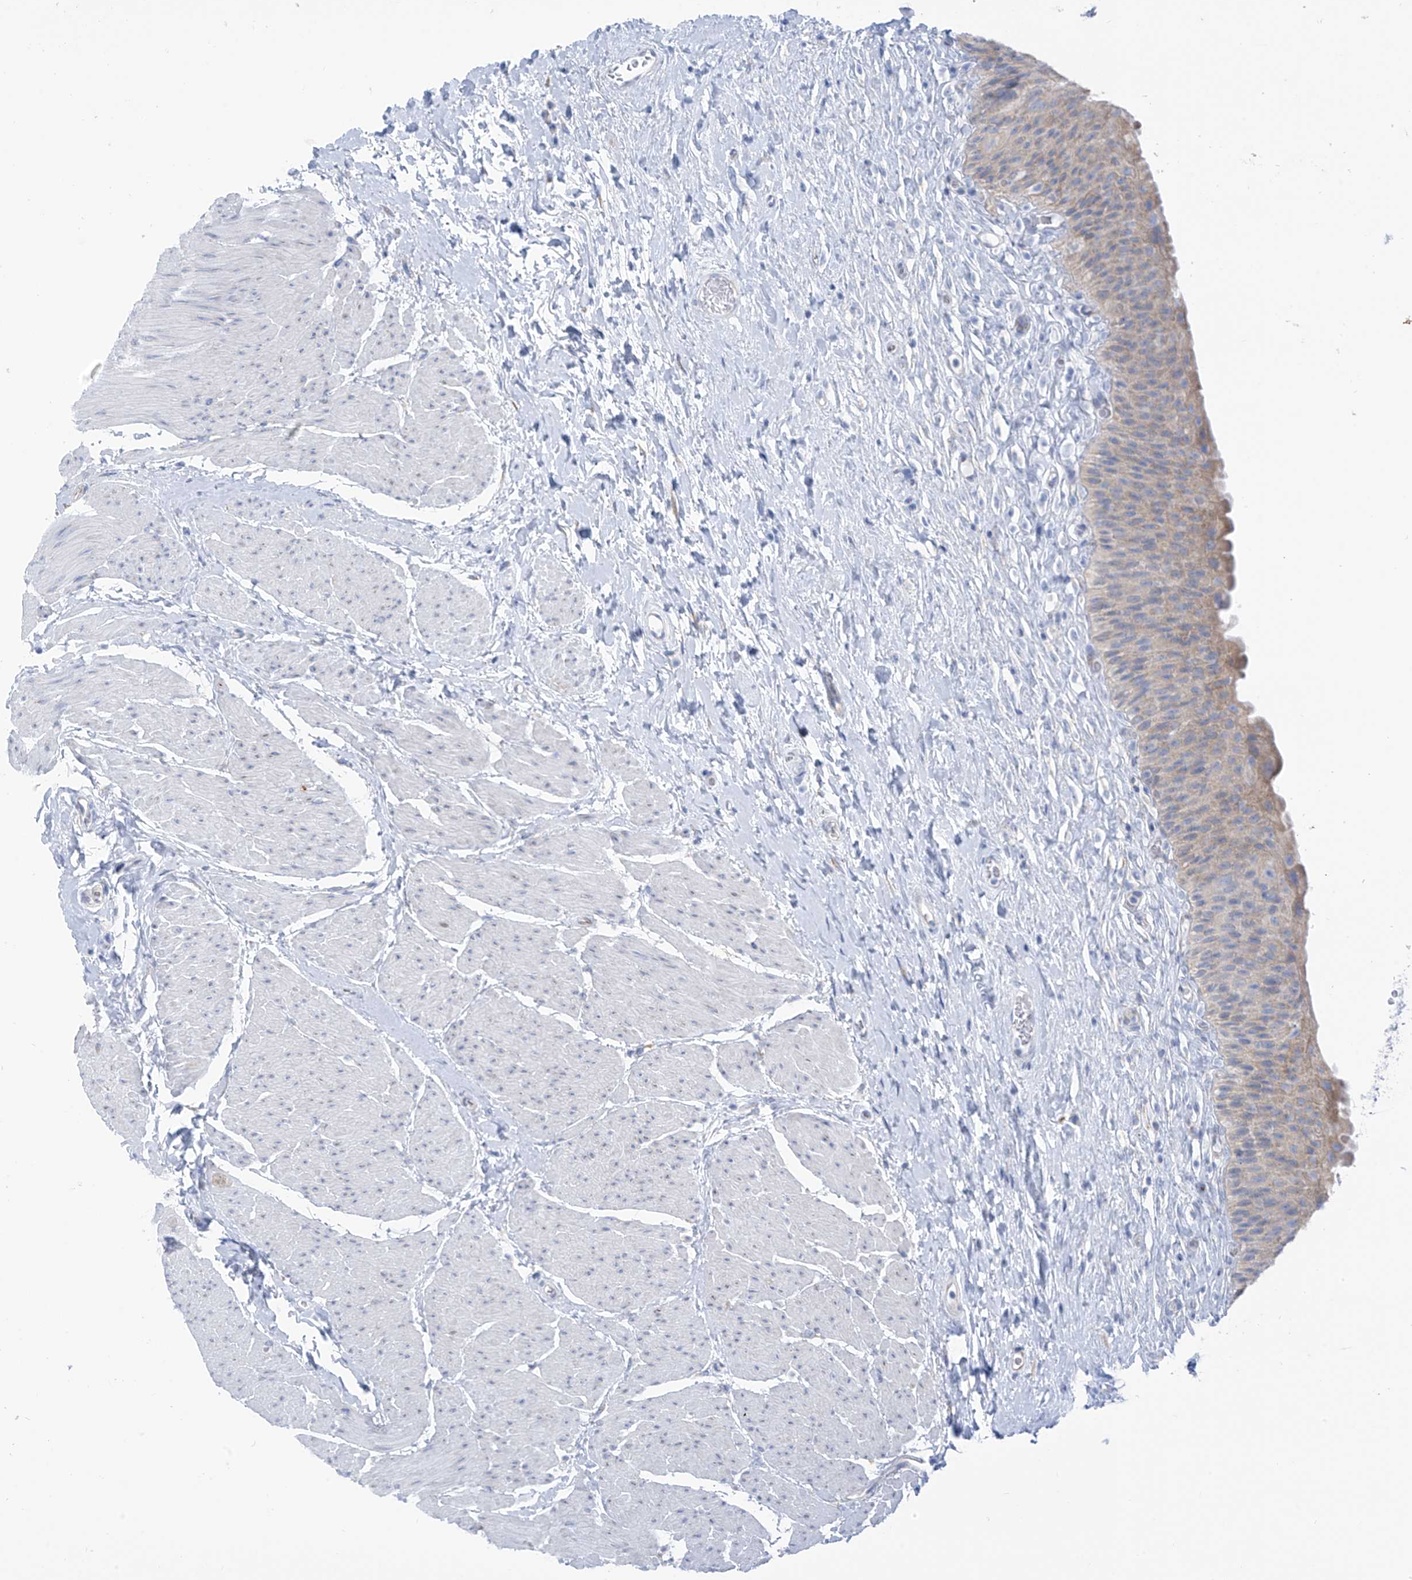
{"staining": {"intensity": "weak", "quantity": "<25%", "location": "cytoplasmic/membranous"}, "tissue": "urinary bladder", "cell_type": "Urothelial cells", "image_type": "normal", "snomed": [{"axis": "morphology", "description": "Normal tissue, NOS"}, {"axis": "topography", "description": "Urinary bladder"}], "caption": "Immunohistochemistry image of benign urinary bladder: urinary bladder stained with DAB (3,3'-diaminobenzidine) reveals no significant protein expression in urothelial cells.", "gene": "RCN2", "patient": {"sex": "male", "age": 74}}